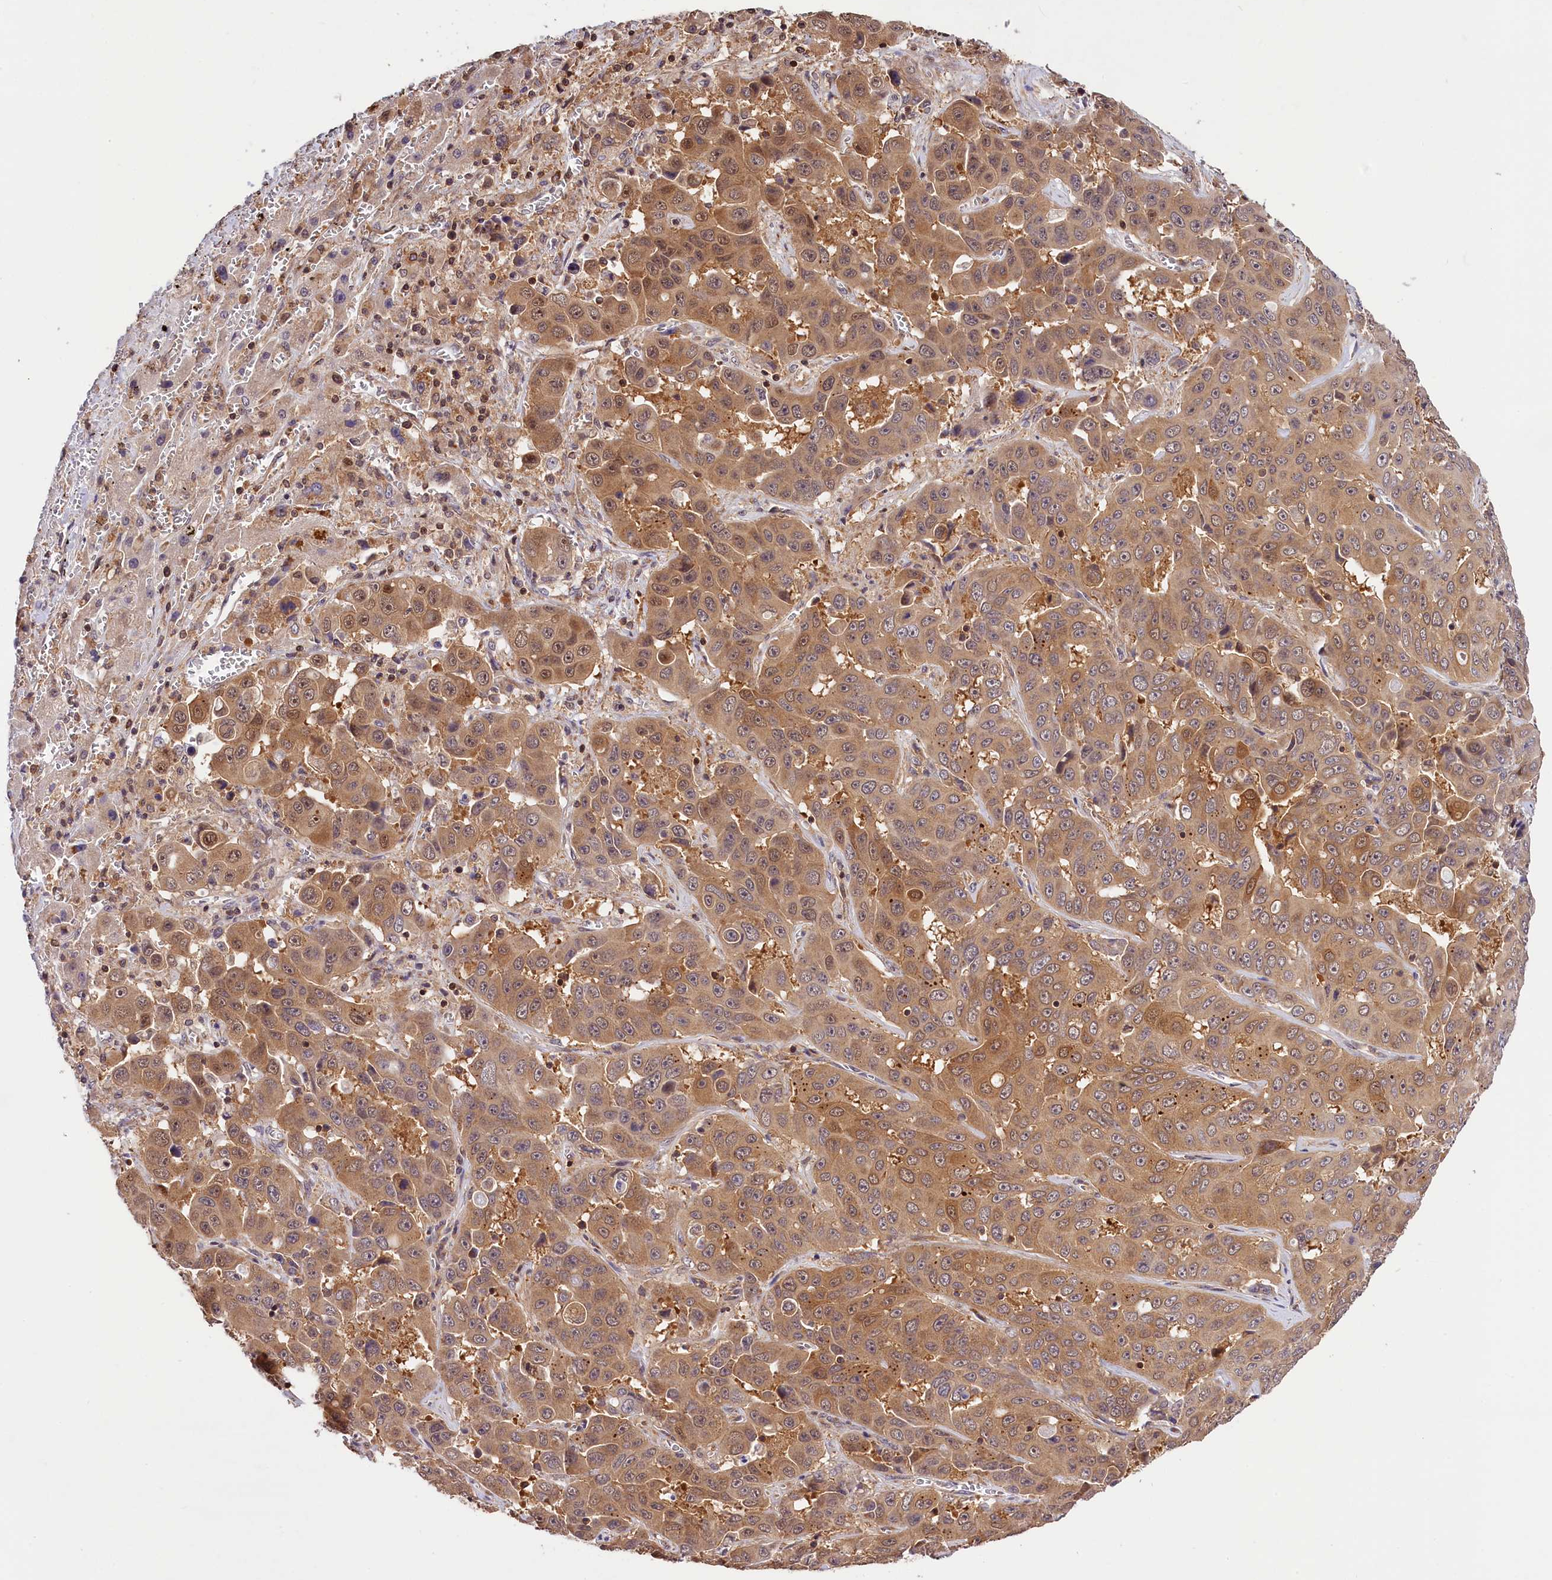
{"staining": {"intensity": "moderate", "quantity": ">75%", "location": "cytoplasmic/membranous,nuclear"}, "tissue": "liver cancer", "cell_type": "Tumor cells", "image_type": "cancer", "snomed": [{"axis": "morphology", "description": "Cholangiocarcinoma"}, {"axis": "topography", "description": "Liver"}], "caption": "Immunohistochemical staining of cholangiocarcinoma (liver) exhibits medium levels of moderate cytoplasmic/membranous and nuclear protein positivity in approximately >75% of tumor cells.", "gene": "CHORDC1", "patient": {"sex": "female", "age": 52}}